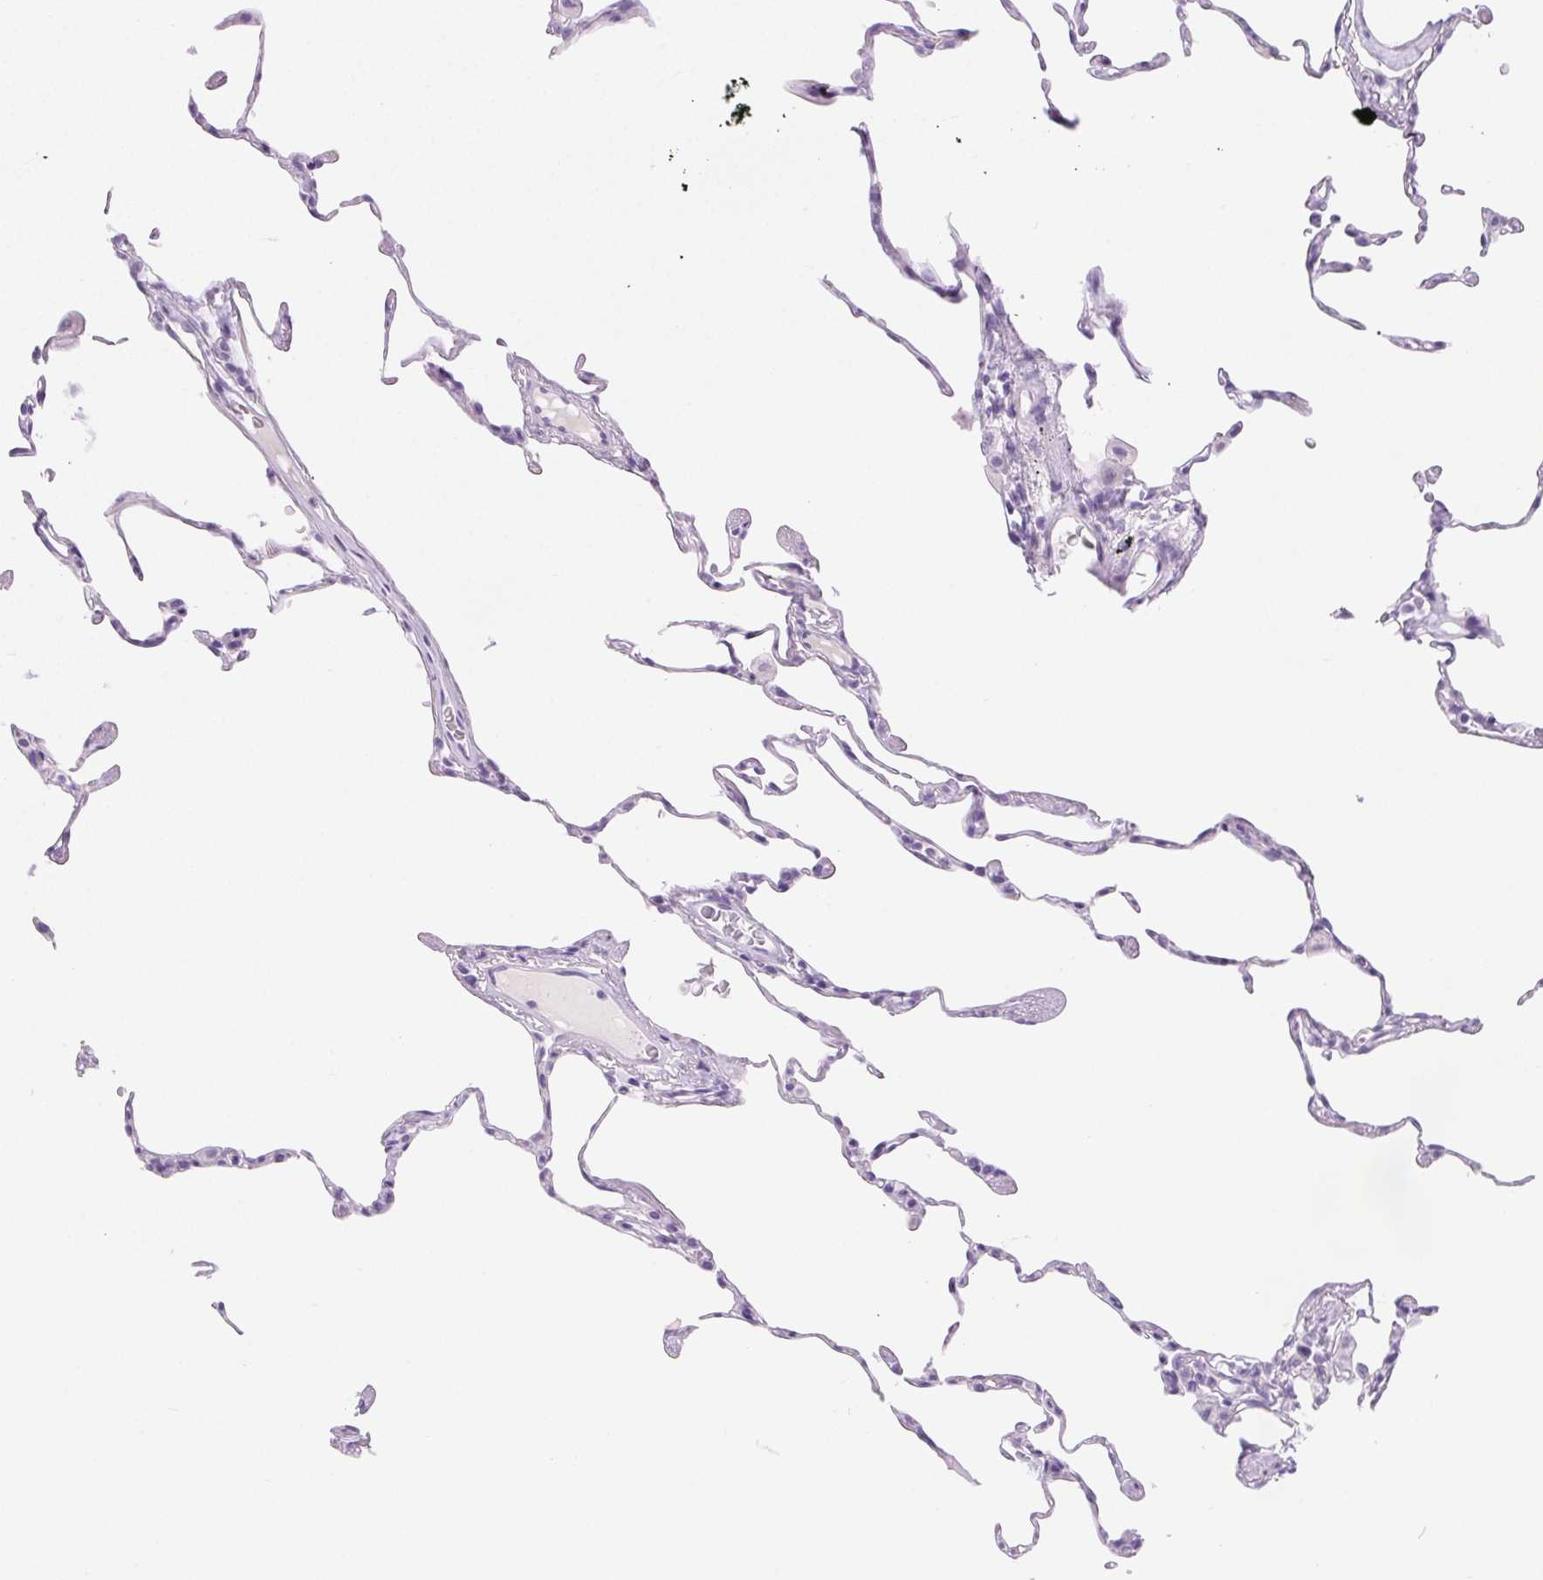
{"staining": {"intensity": "negative", "quantity": "none", "location": "none"}, "tissue": "lung", "cell_type": "Alveolar cells", "image_type": "normal", "snomed": [{"axis": "morphology", "description": "Normal tissue, NOS"}, {"axis": "topography", "description": "Lung"}], "caption": "A high-resolution micrograph shows immunohistochemistry (IHC) staining of unremarkable lung, which displays no significant positivity in alveolar cells.", "gene": "CLDN16", "patient": {"sex": "female", "age": 57}}